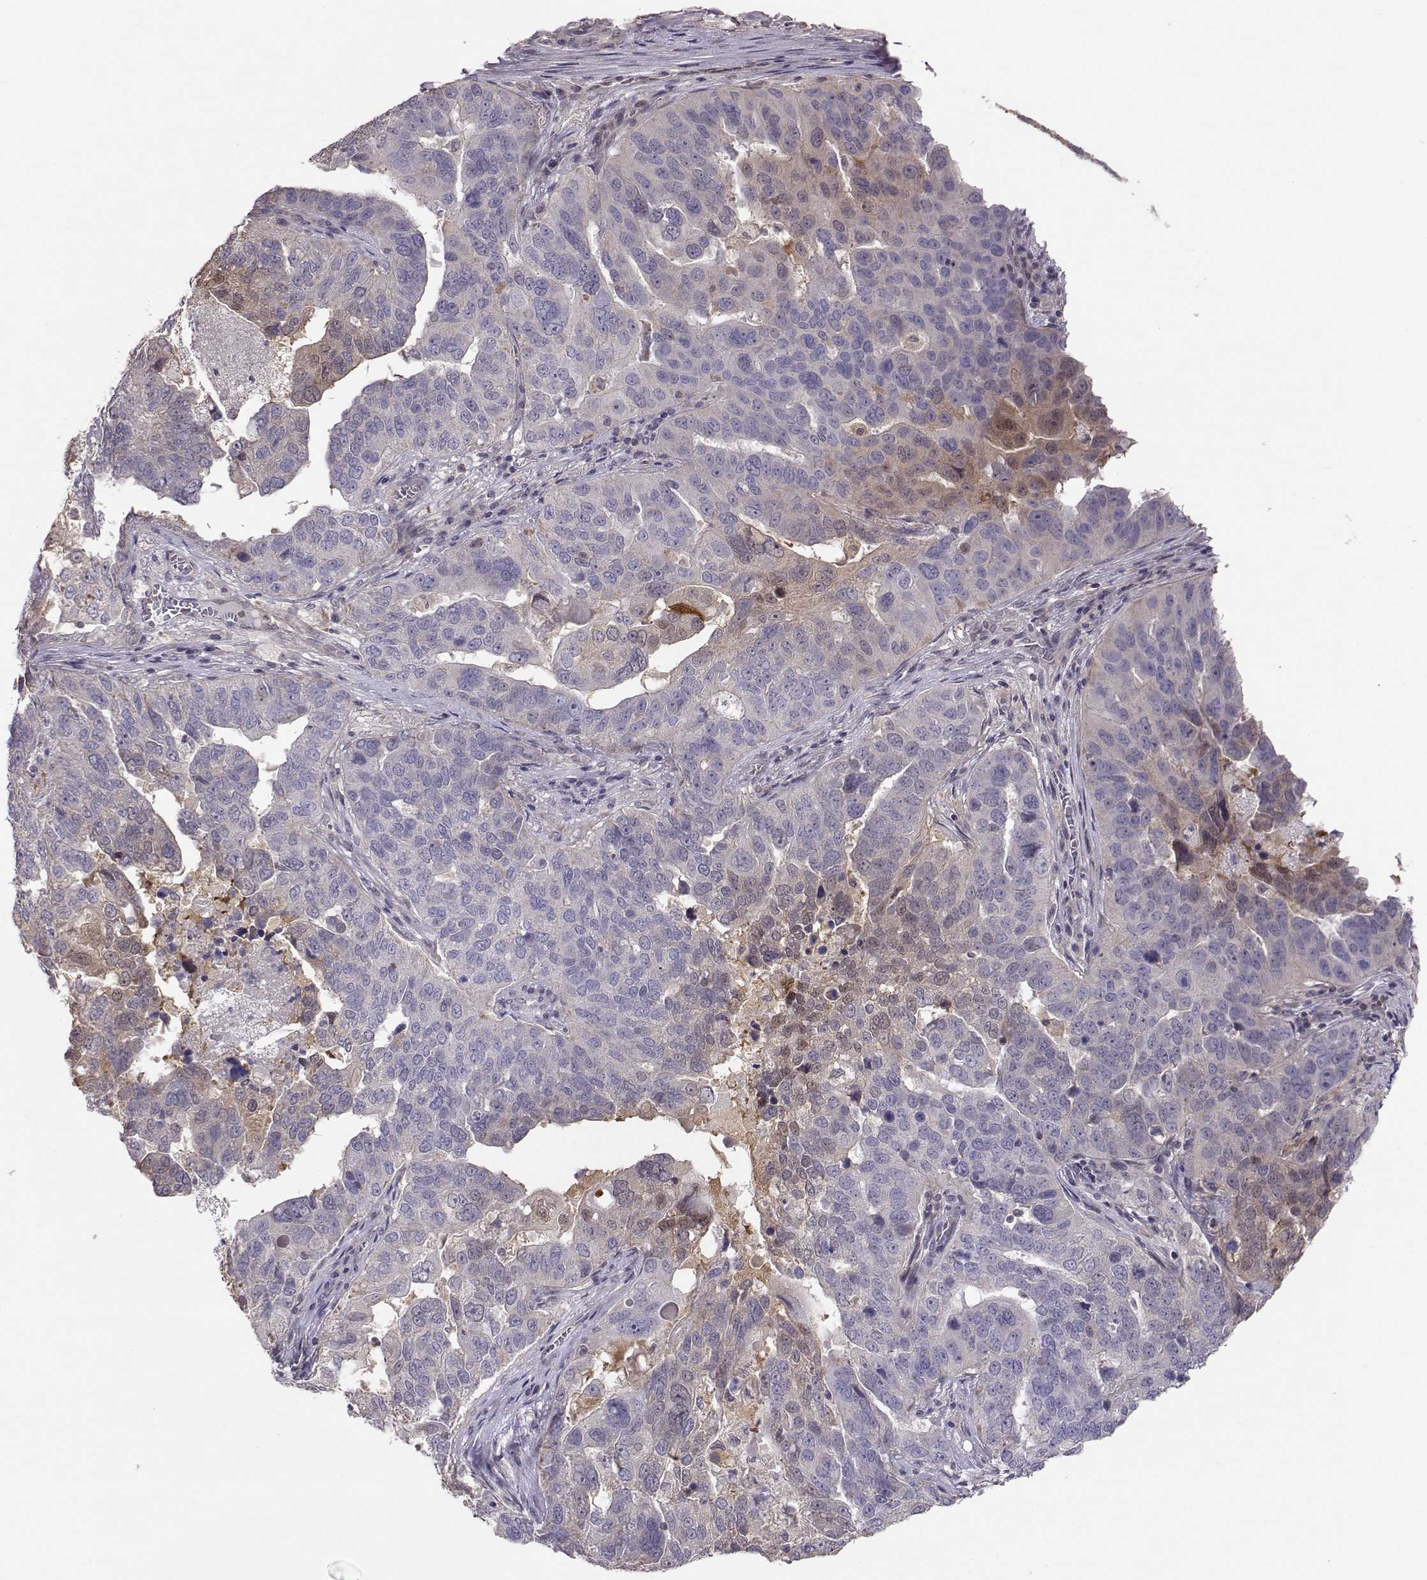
{"staining": {"intensity": "weak", "quantity": "<25%", "location": "cytoplasmic/membranous,nuclear"}, "tissue": "ovarian cancer", "cell_type": "Tumor cells", "image_type": "cancer", "snomed": [{"axis": "morphology", "description": "Carcinoma, endometroid"}, {"axis": "topography", "description": "Soft tissue"}, {"axis": "topography", "description": "Ovary"}], "caption": "Tumor cells are negative for brown protein staining in endometroid carcinoma (ovarian).", "gene": "NCAM2", "patient": {"sex": "female", "age": 52}}